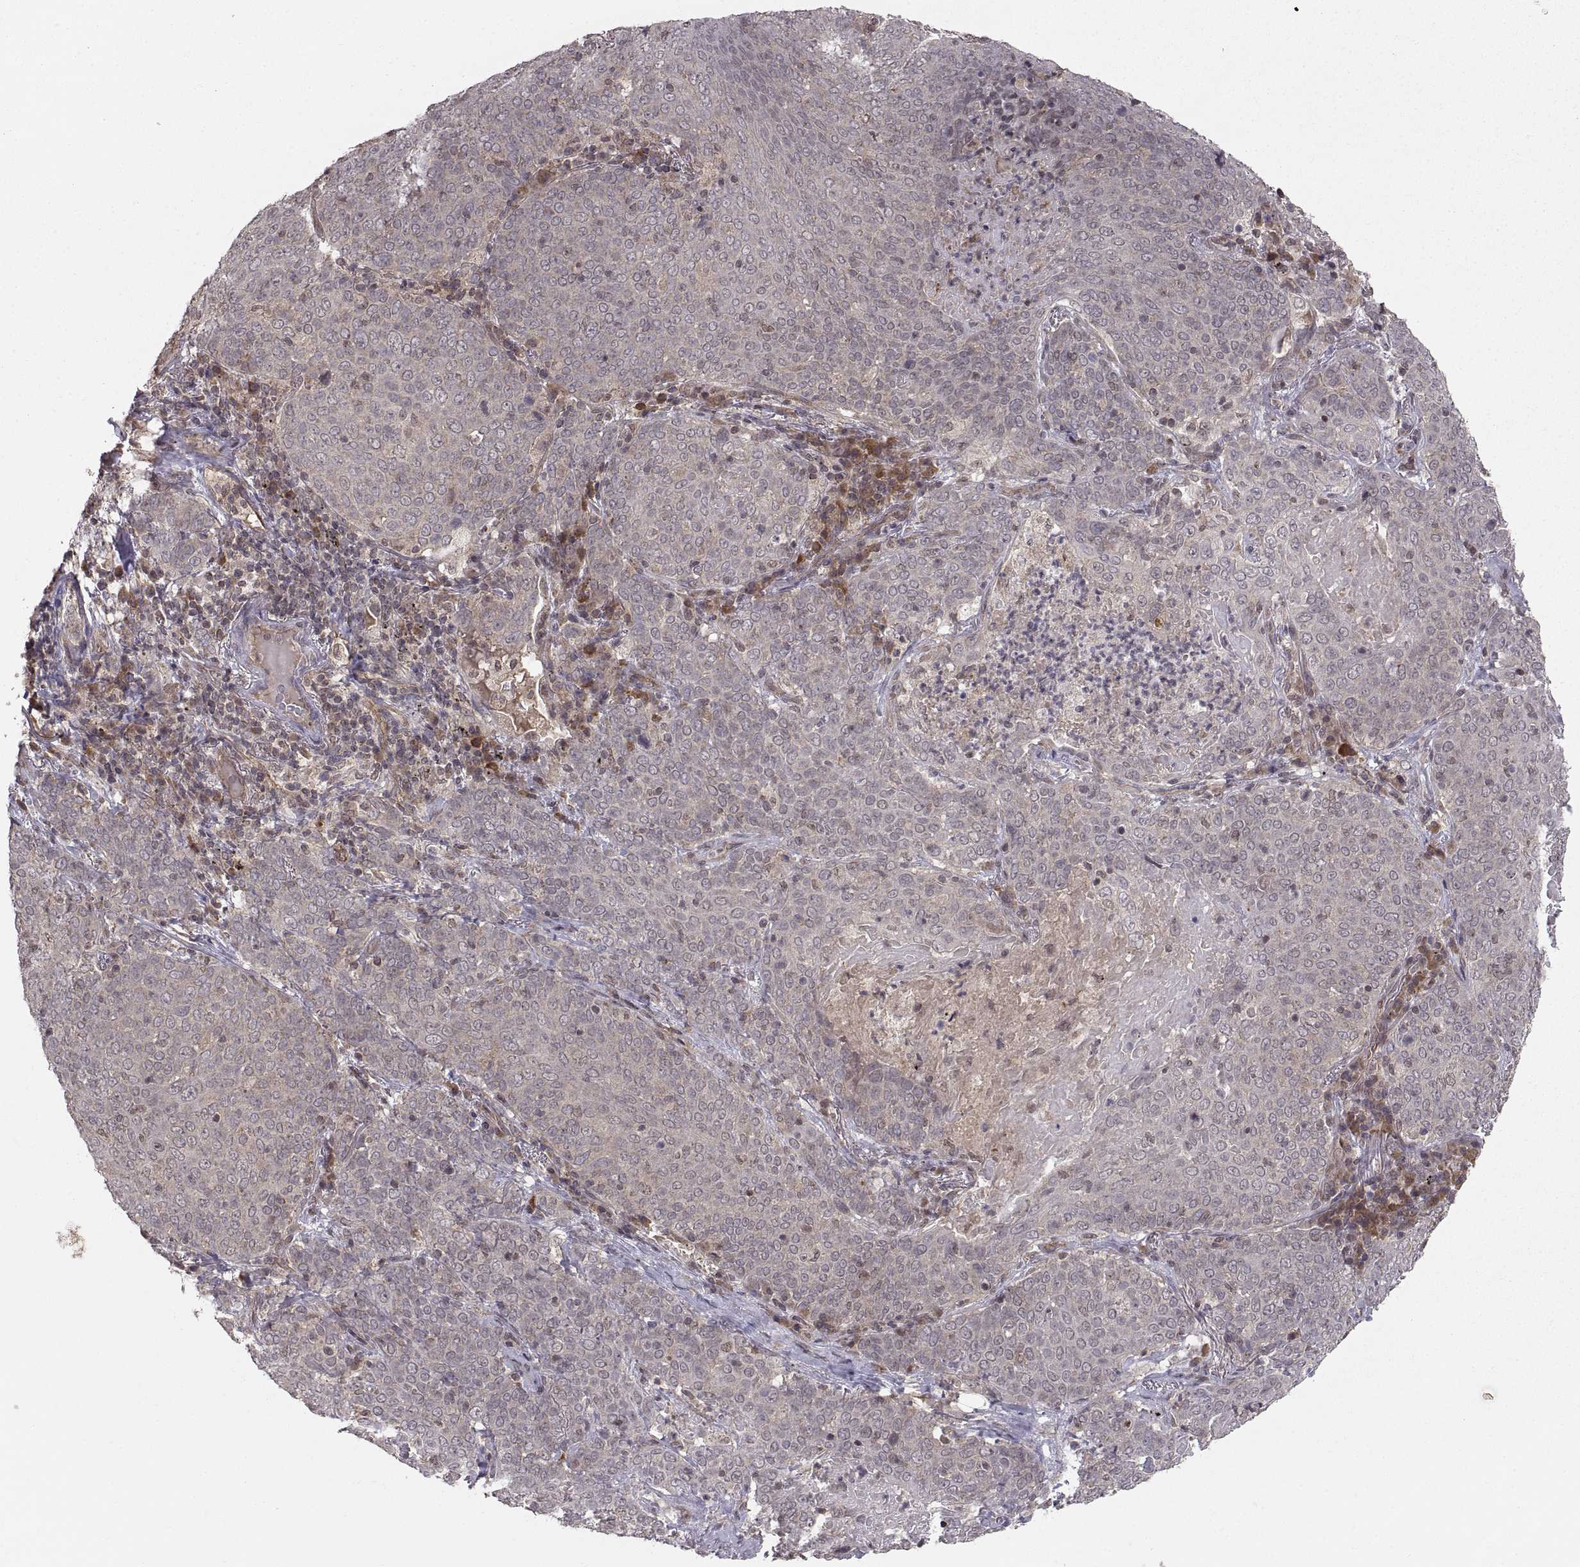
{"staining": {"intensity": "weak", "quantity": "<25%", "location": "cytoplasmic/membranous"}, "tissue": "lung cancer", "cell_type": "Tumor cells", "image_type": "cancer", "snomed": [{"axis": "morphology", "description": "Squamous cell carcinoma, NOS"}, {"axis": "topography", "description": "Lung"}], "caption": "Immunohistochemistry (IHC) of human lung squamous cell carcinoma displays no positivity in tumor cells.", "gene": "ABL2", "patient": {"sex": "male", "age": 82}}